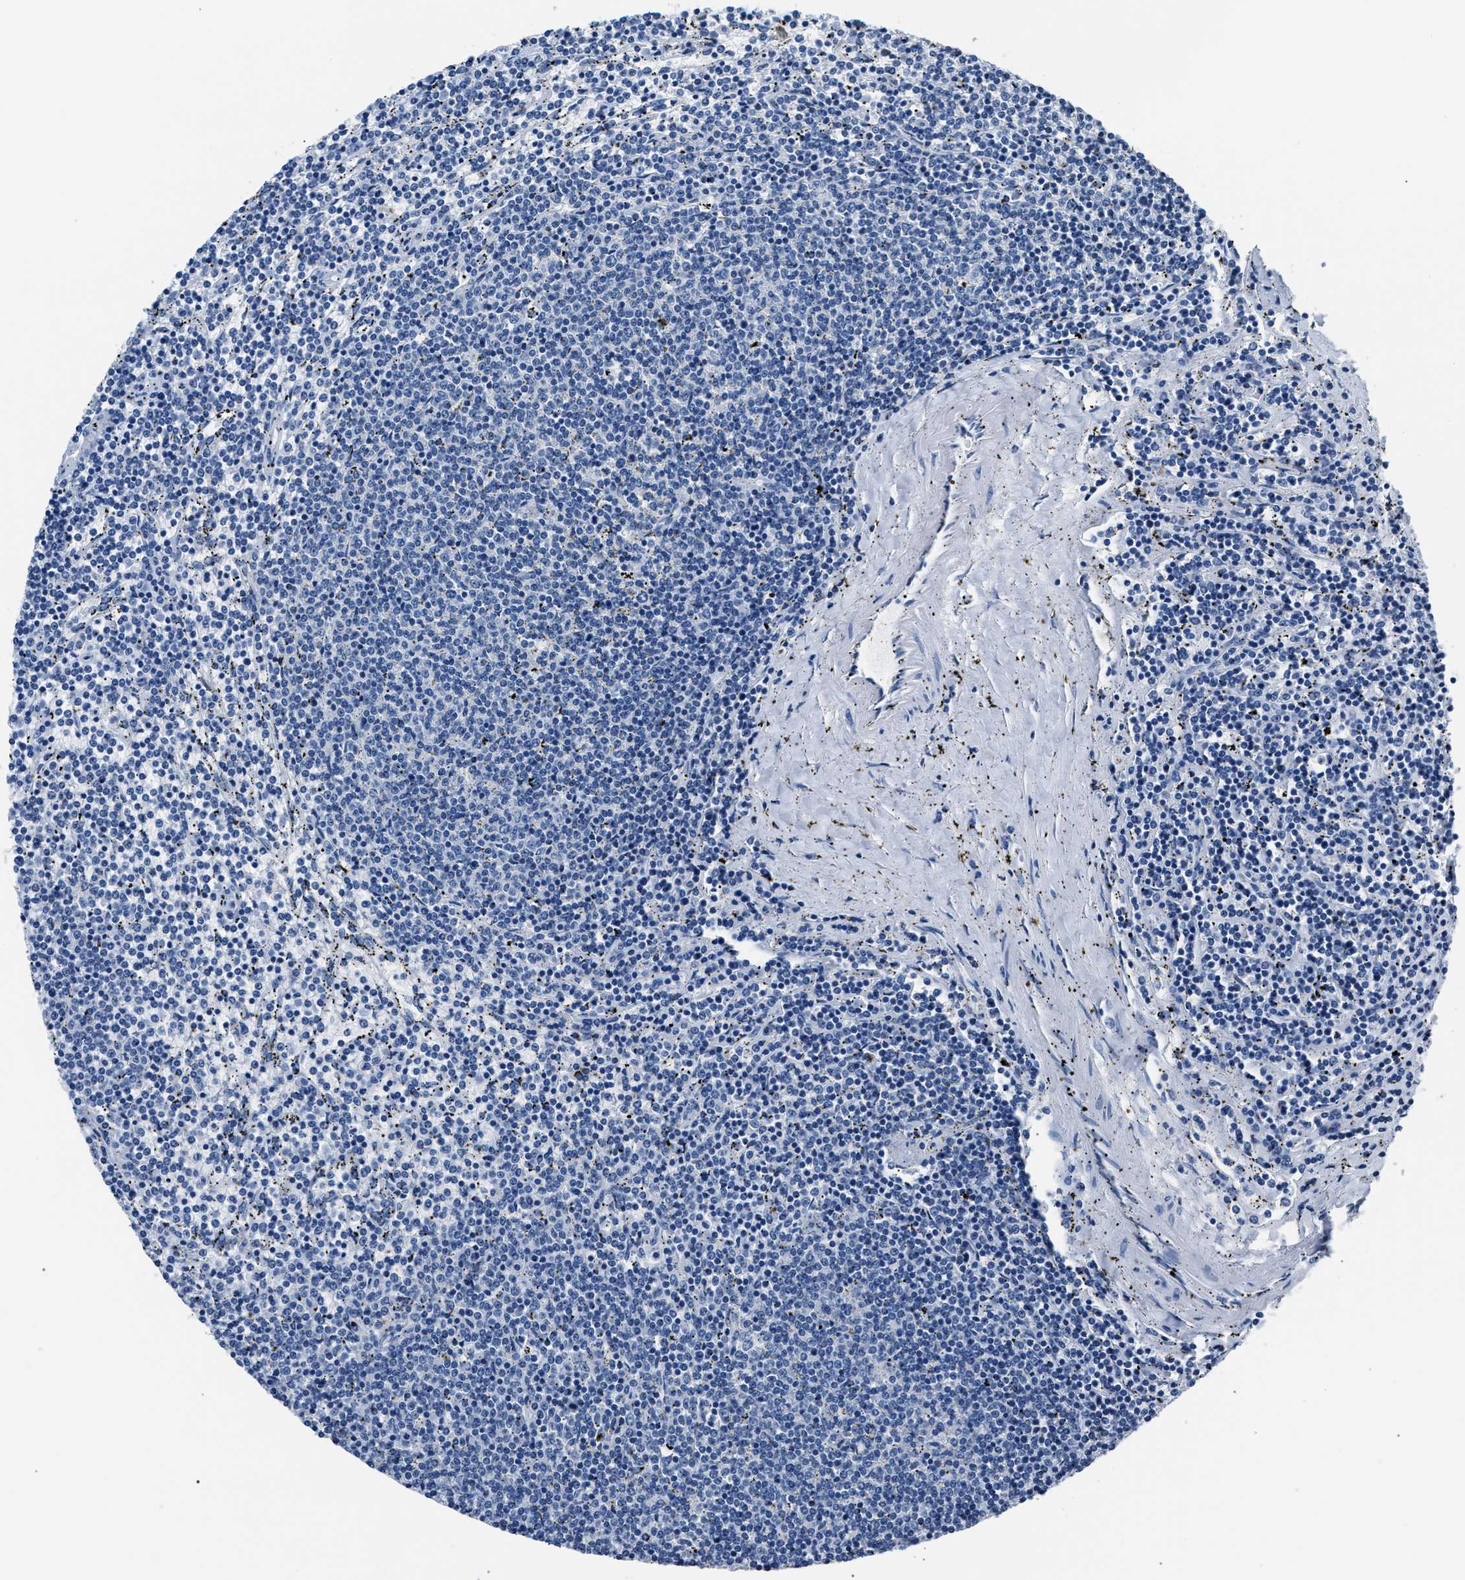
{"staining": {"intensity": "negative", "quantity": "none", "location": "none"}, "tissue": "lymphoma", "cell_type": "Tumor cells", "image_type": "cancer", "snomed": [{"axis": "morphology", "description": "Malignant lymphoma, non-Hodgkin's type, Low grade"}, {"axis": "topography", "description": "Spleen"}], "caption": "Tumor cells are negative for brown protein staining in low-grade malignant lymphoma, non-Hodgkin's type.", "gene": "AMACR", "patient": {"sex": "female", "age": 50}}